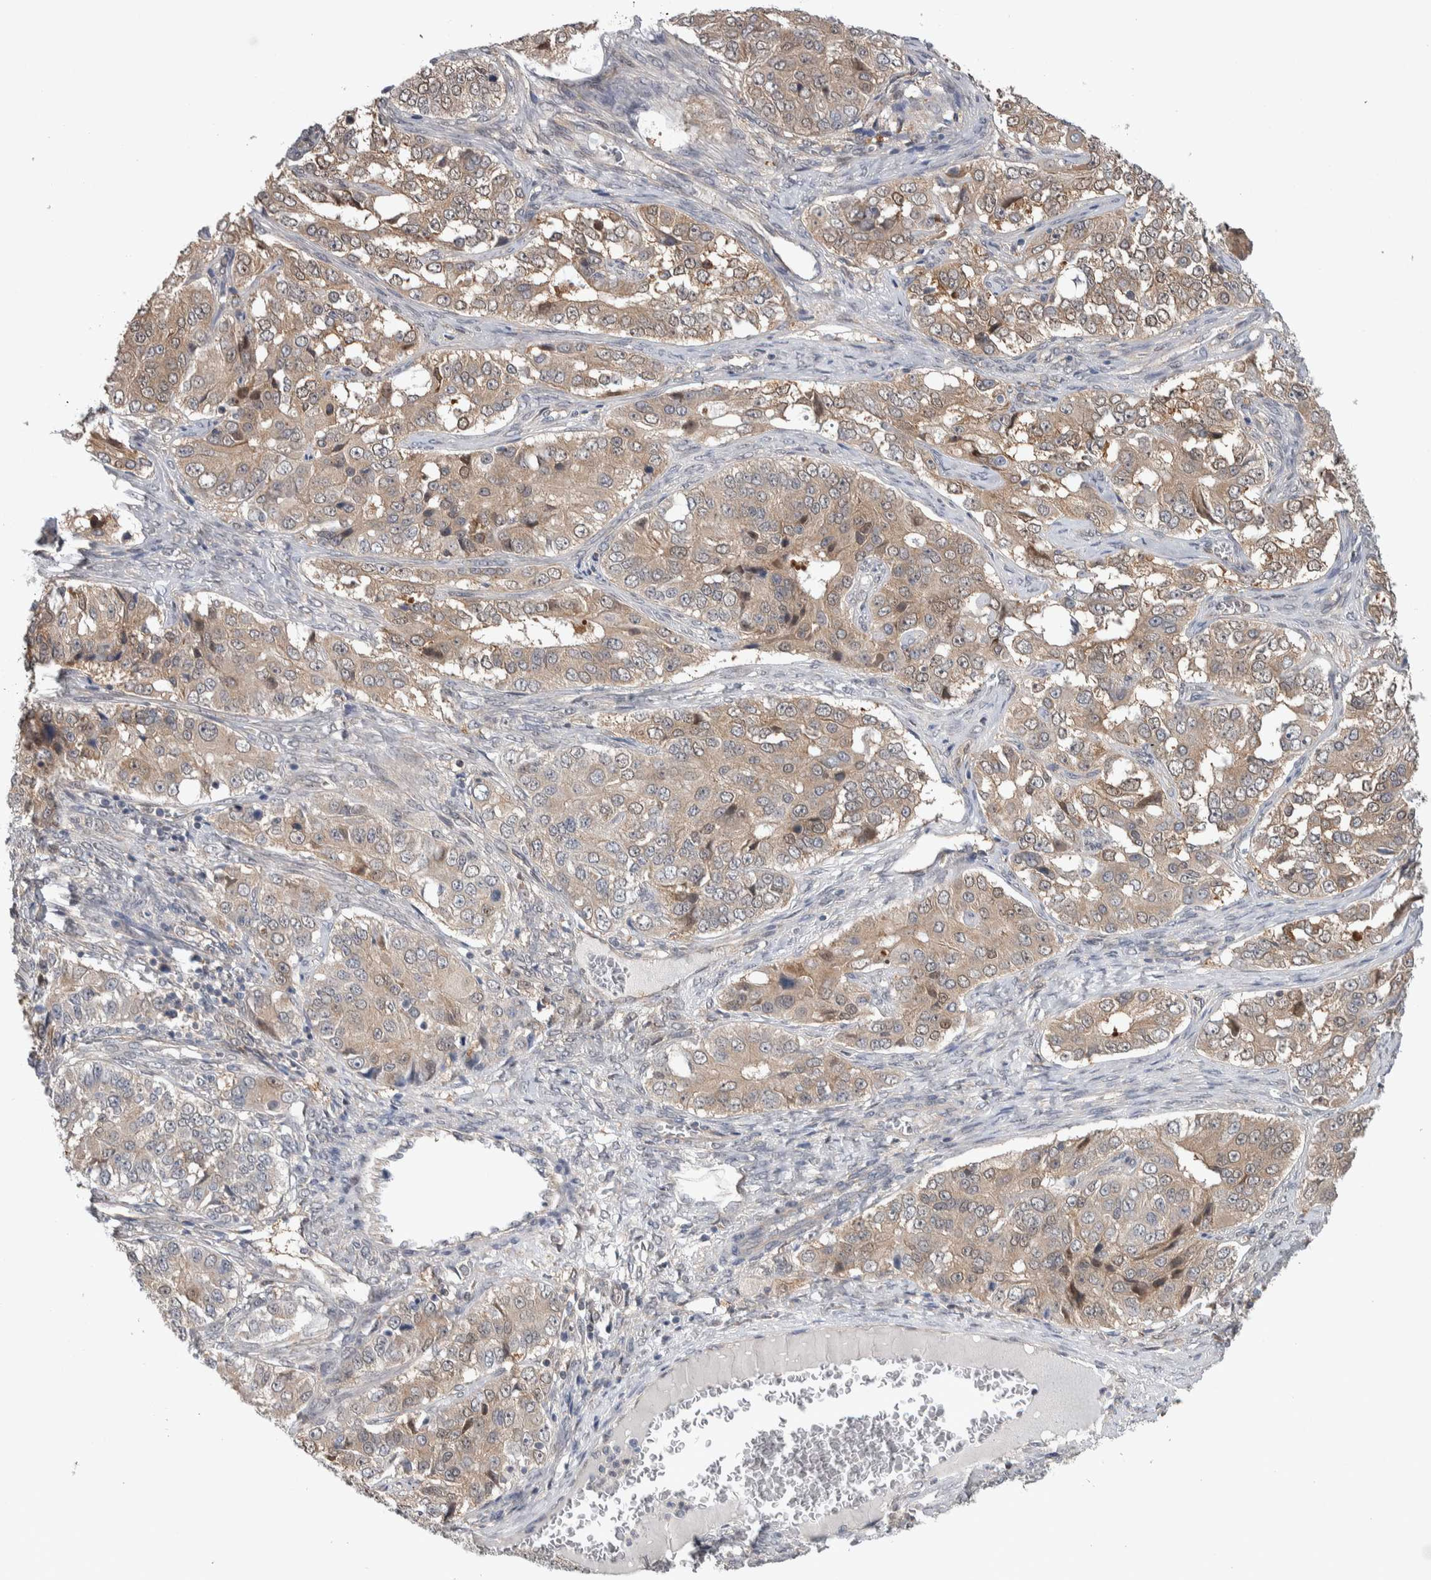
{"staining": {"intensity": "moderate", "quantity": ">75%", "location": "cytoplasmic/membranous"}, "tissue": "ovarian cancer", "cell_type": "Tumor cells", "image_type": "cancer", "snomed": [{"axis": "morphology", "description": "Carcinoma, endometroid"}, {"axis": "topography", "description": "Ovary"}], "caption": "Endometroid carcinoma (ovarian) was stained to show a protein in brown. There is medium levels of moderate cytoplasmic/membranous positivity in about >75% of tumor cells.", "gene": "TAX1BP1", "patient": {"sex": "female", "age": 51}}